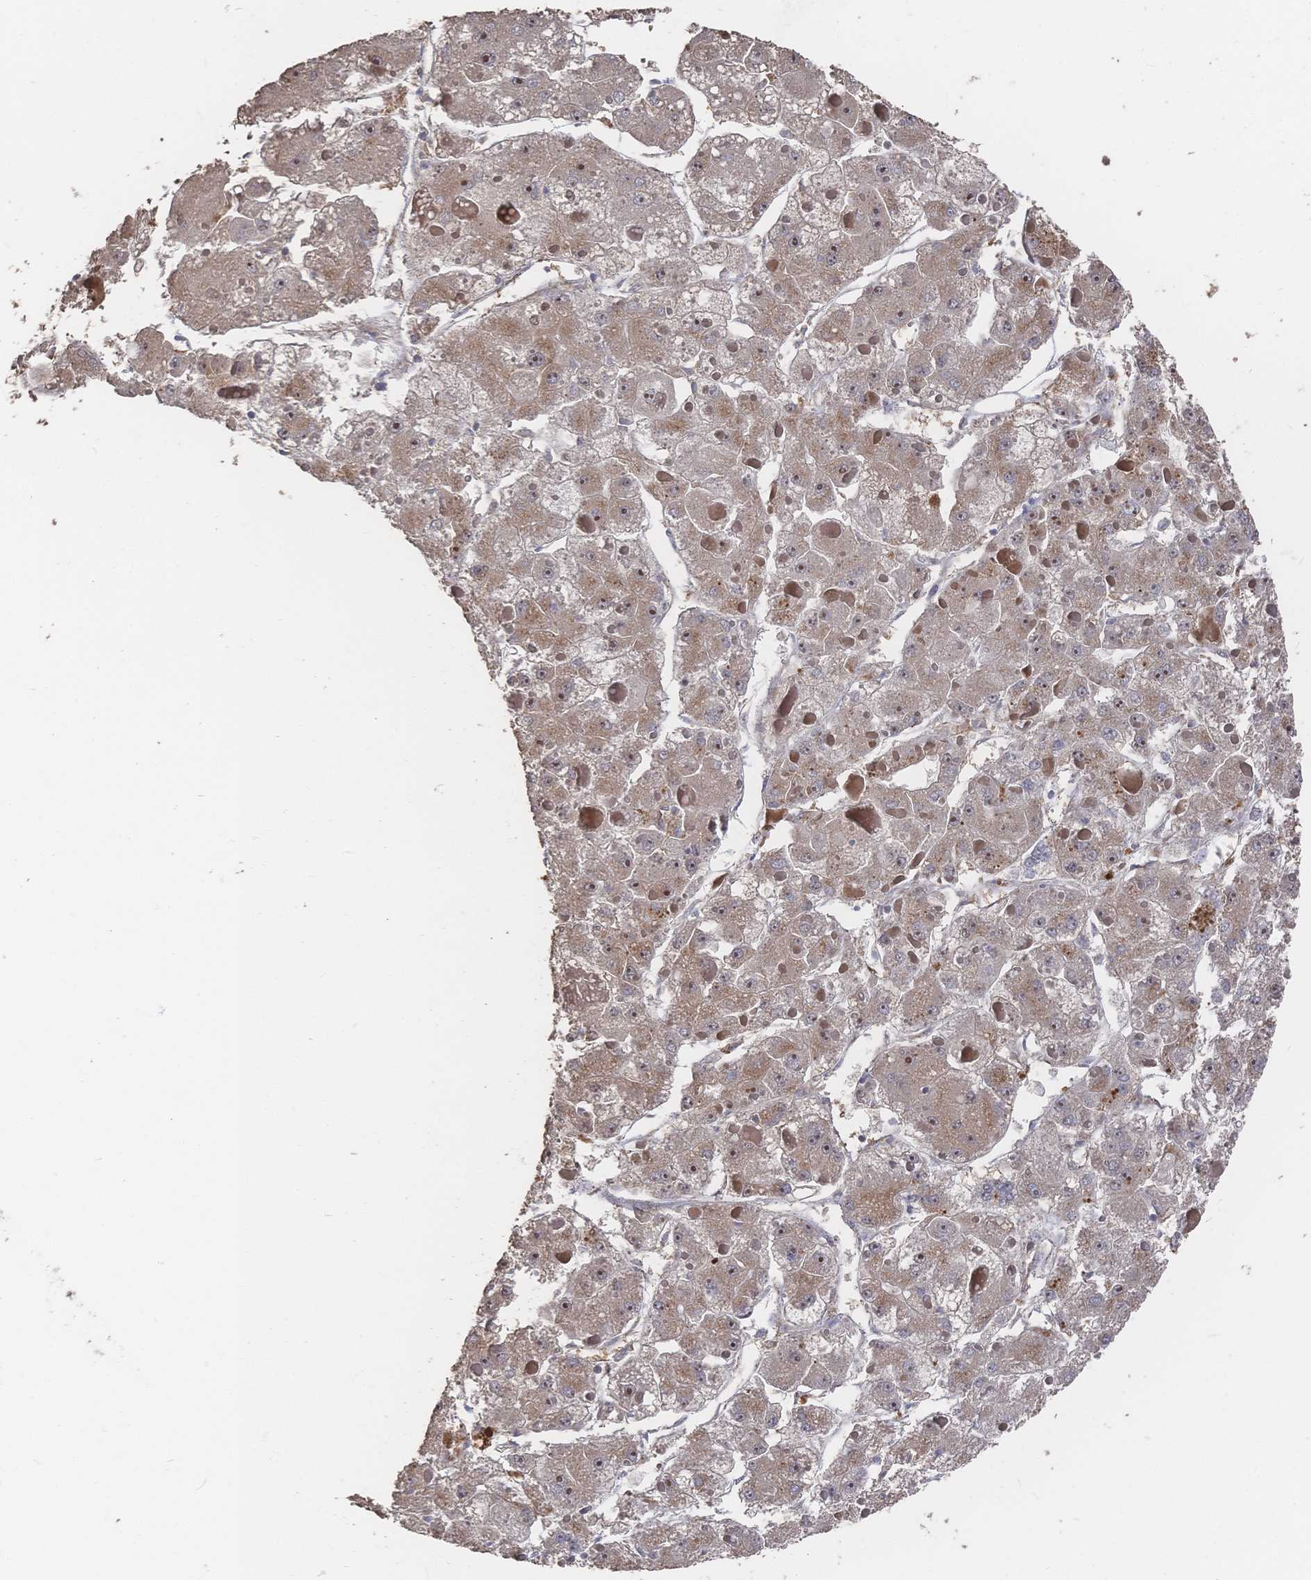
{"staining": {"intensity": "weak", "quantity": ">75%", "location": "cytoplasmic/membranous,nuclear"}, "tissue": "liver cancer", "cell_type": "Tumor cells", "image_type": "cancer", "snomed": [{"axis": "morphology", "description": "Carcinoma, Hepatocellular, NOS"}, {"axis": "topography", "description": "Liver"}], "caption": "High-magnification brightfield microscopy of liver hepatocellular carcinoma stained with DAB (3,3'-diaminobenzidine) (brown) and counterstained with hematoxylin (blue). tumor cells exhibit weak cytoplasmic/membranous and nuclear positivity is appreciated in approximately>75% of cells. The staining was performed using DAB (3,3'-diaminobenzidine) to visualize the protein expression in brown, while the nuclei were stained in blue with hematoxylin (Magnification: 20x).", "gene": "DNAJA4", "patient": {"sex": "female", "age": 73}}